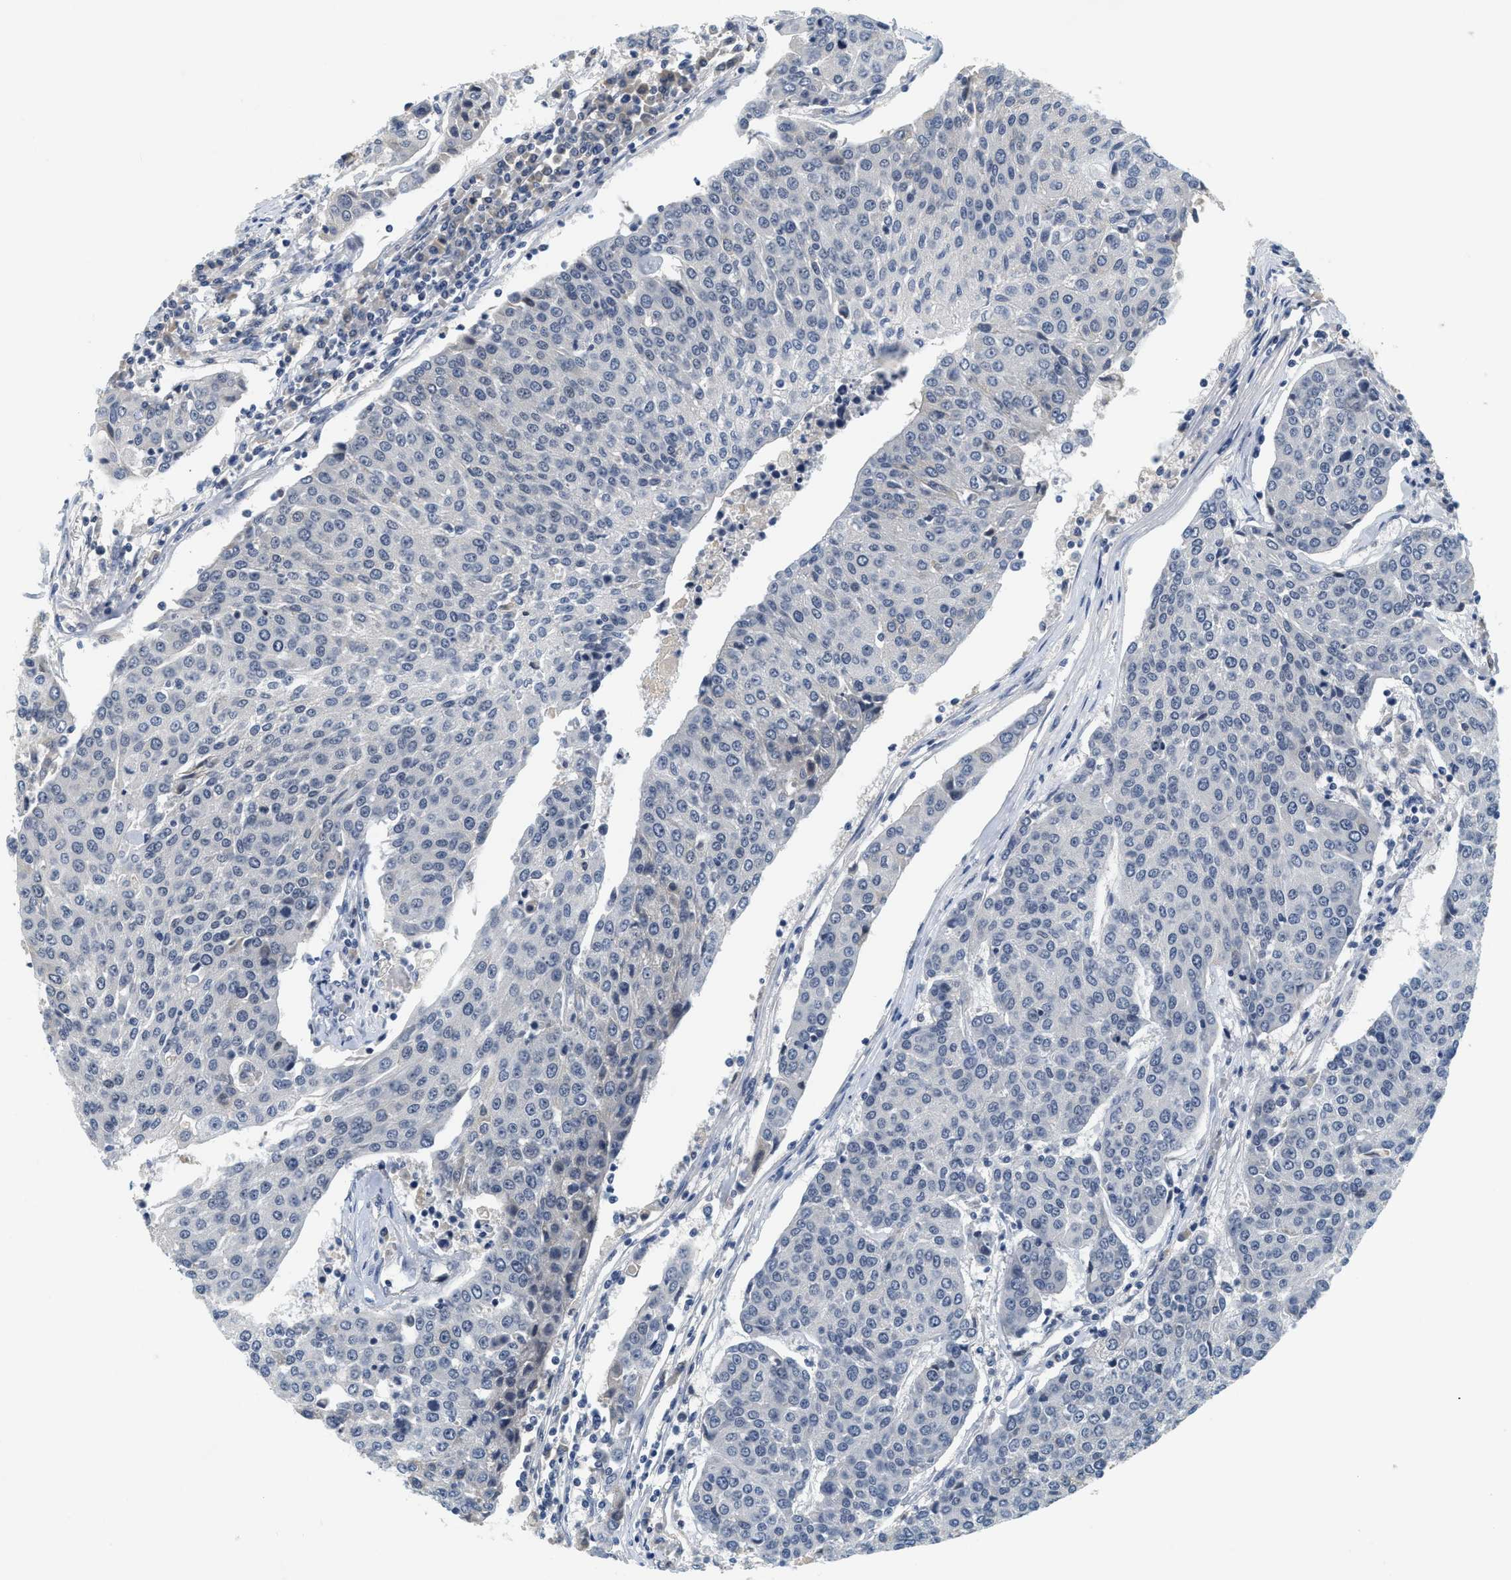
{"staining": {"intensity": "negative", "quantity": "none", "location": "none"}, "tissue": "urothelial cancer", "cell_type": "Tumor cells", "image_type": "cancer", "snomed": [{"axis": "morphology", "description": "Urothelial carcinoma, High grade"}, {"axis": "topography", "description": "Urinary bladder"}], "caption": "The photomicrograph displays no significant expression in tumor cells of urothelial cancer.", "gene": "MZF1", "patient": {"sex": "female", "age": 85}}